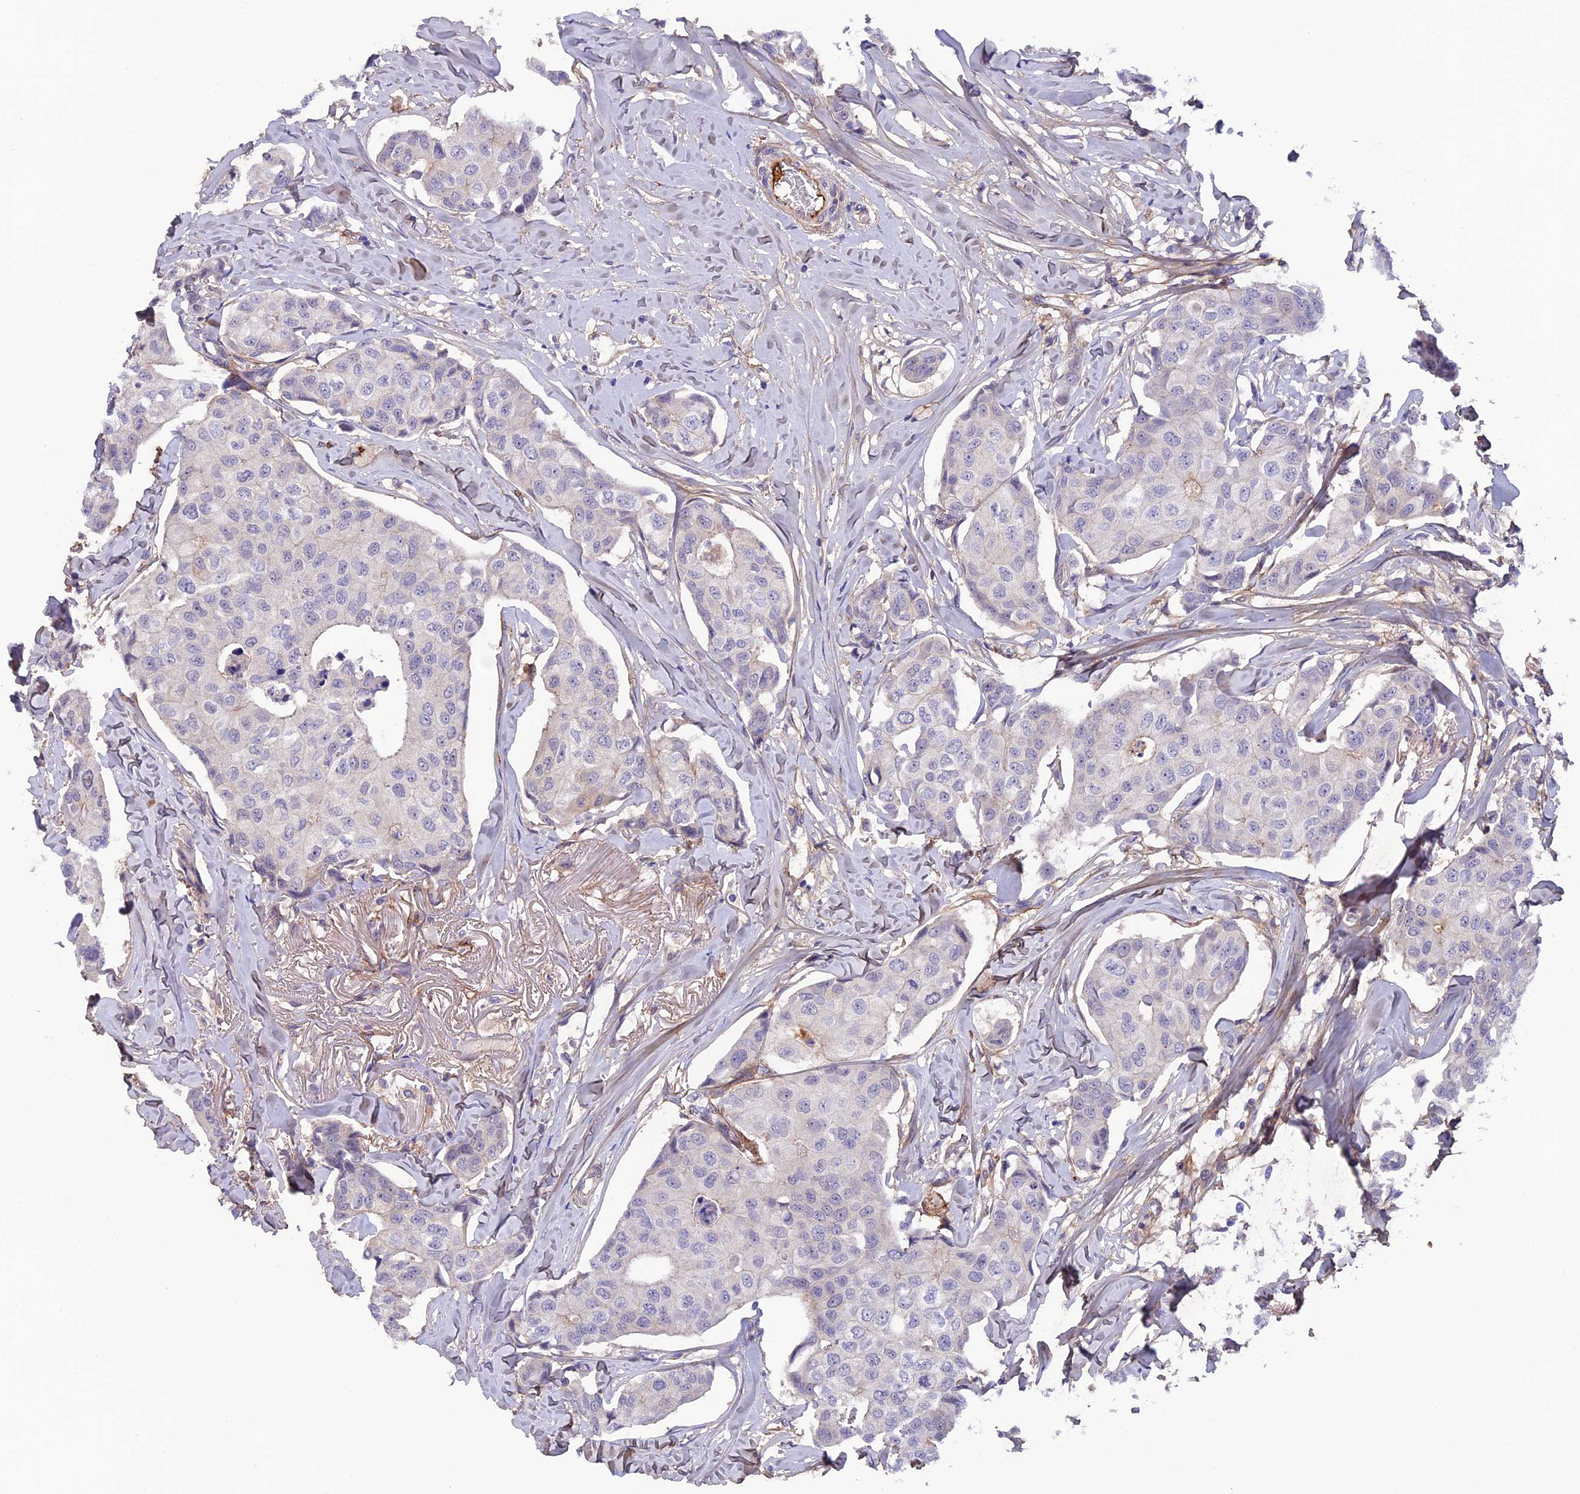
{"staining": {"intensity": "negative", "quantity": "none", "location": "none"}, "tissue": "breast cancer", "cell_type": "Tumor cells", "image_type": "cancer", "snomed": [{"axis": "morphology", "description": "Duct carcinoma"}, {"axis": "topography", "description": "Breast"}], "caption": "An image of human breast cancer (intraductal carcinoma) is negative for staining in tumor cells. (Stains: DAB immunohistochemistry (IHC) with hematoxylin counter stain, Microscopy: brightfield microscopy at high magnification).", "gene": "COL4A3", "patient": {"sex": "female", "age": 80}}